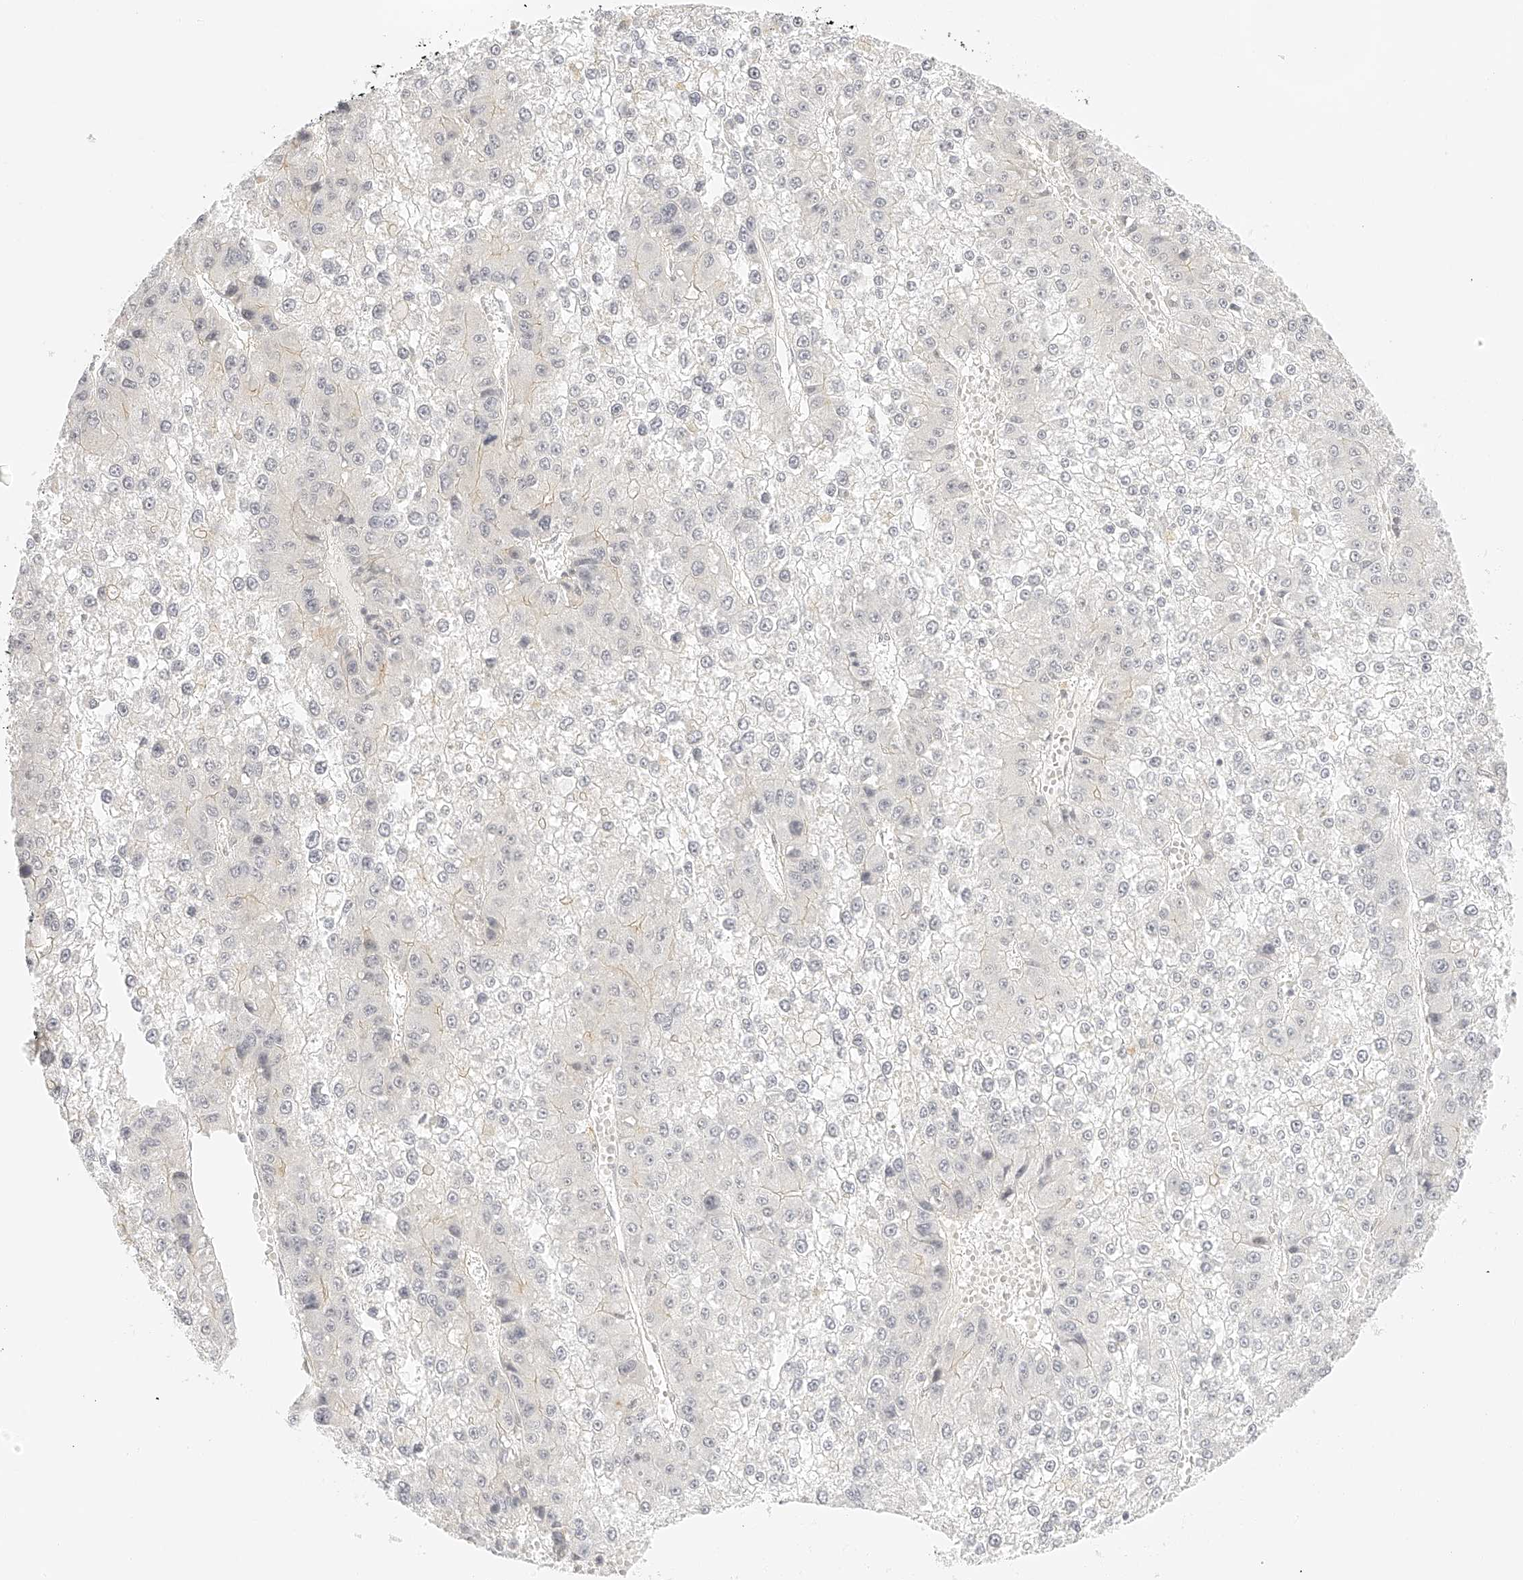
{"staining": {"intensity": "negative", "quantity": "none", "location": "none"}, "tissue": "liver cancer", "cell_type": "Tumor cells", "image_type": "cancer", "snomed": [{"axis": "morphology", "description": "Carcinoma, Hepatocellular, NOS"}, {"axis": "topography", "description": "Liver"}], "caption": "A micrograph of human hepatocellular carcinoma (liver) is negative for staining in tumor cells.", "gene": "ZFP69", "patient": {"sex": "female", "age": 73}}